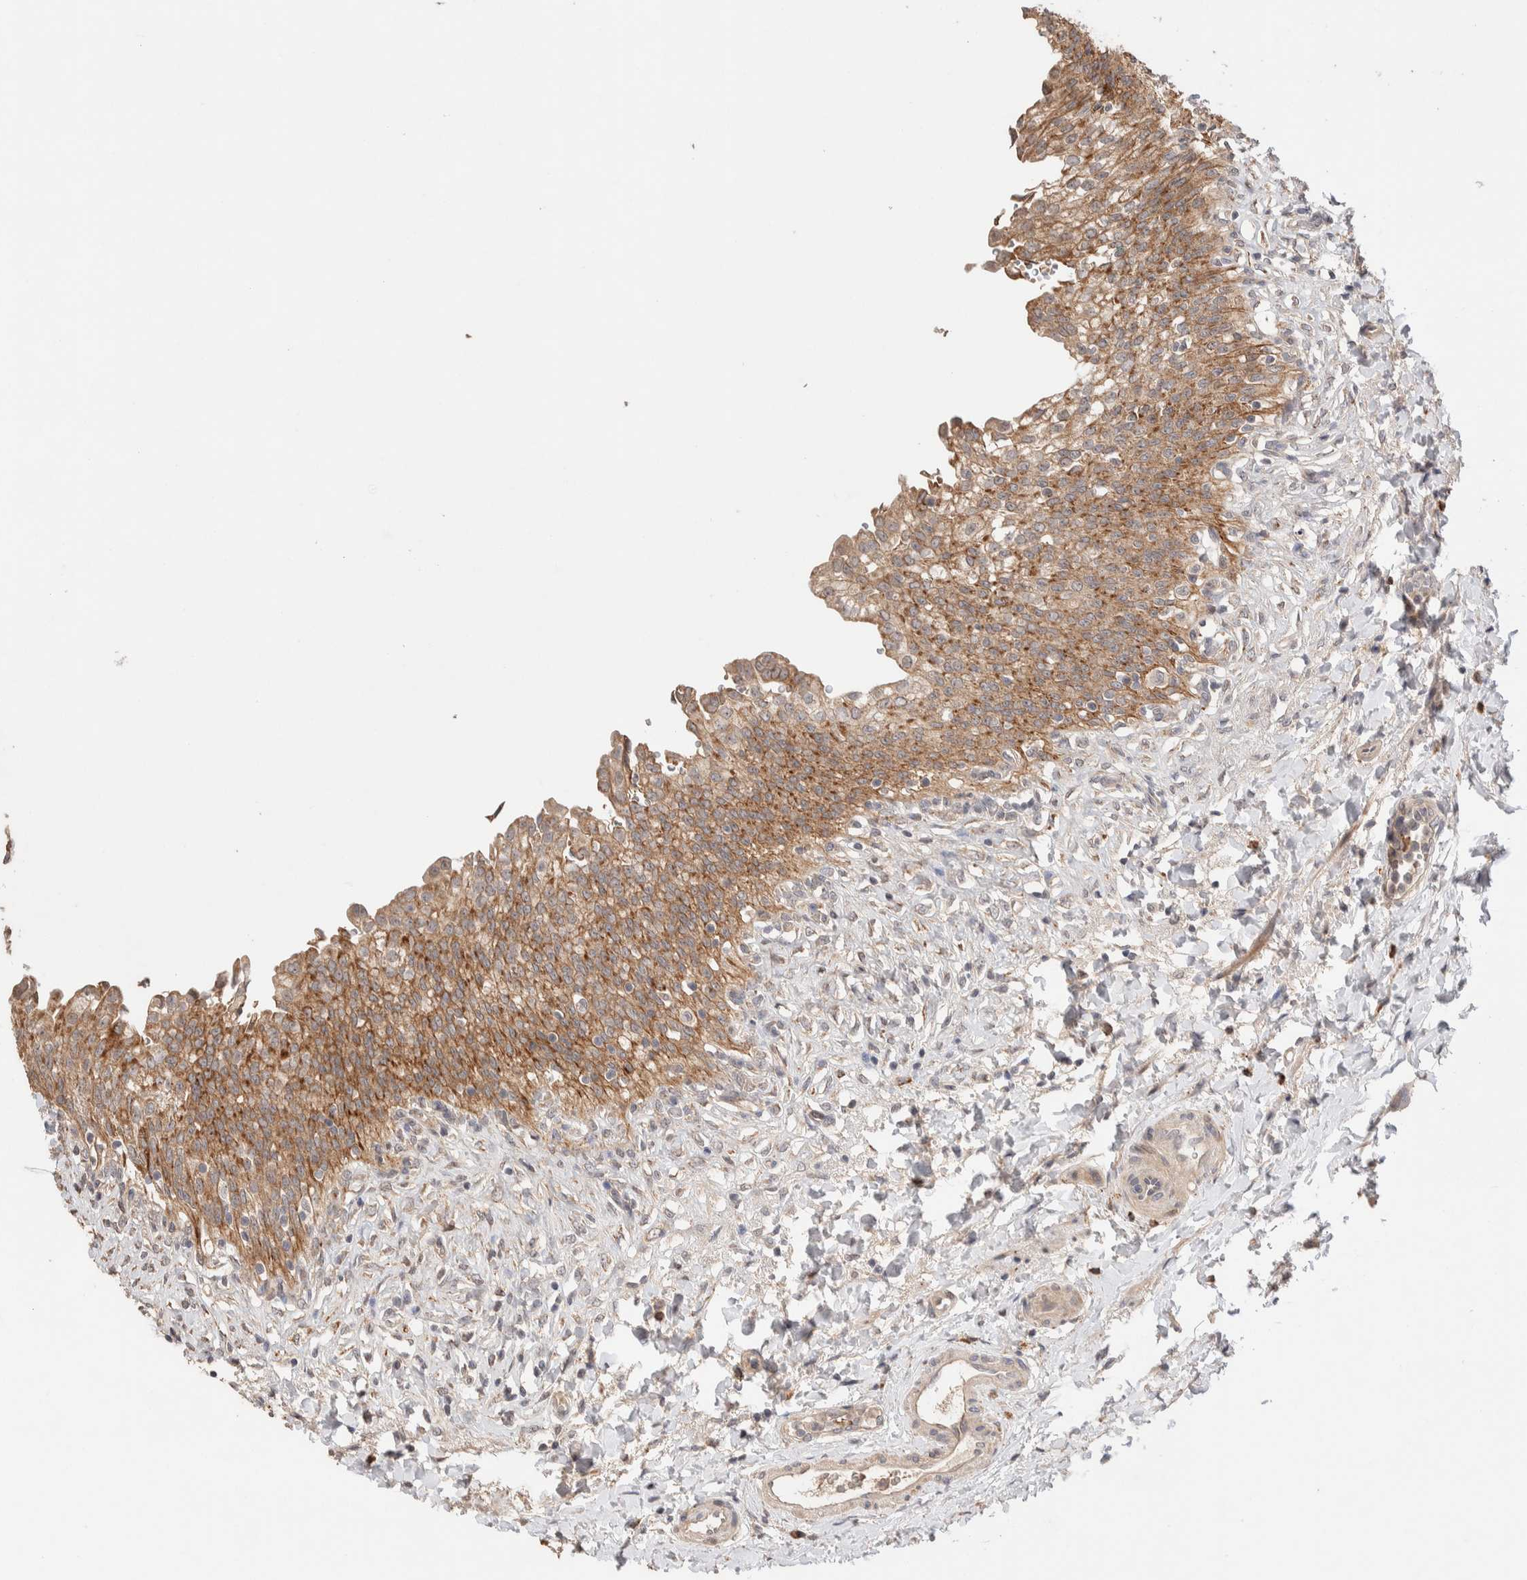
{"staining": {"intensity": "moderate", "quantity": ">75%", "location": "cytoplasmic/membranous"}, "tissue": "urinary bladder", "cell_type": "Urothelial cells", "image_type": "normal", "snomed": [{"axis": "morphology", "description": "Urothelial carcinoma, High grade"}, {"axis": "topography", "description": "Urinary bladder"}], "caption": "Immunohistochemical staining of normal urinary bladder displays >75% levels of moderate cytoplasmic/membranous protein positivity in about >75% of urothelial cells.", "gene": "CASK", "patient": {"sex": "male", "age": 46}}